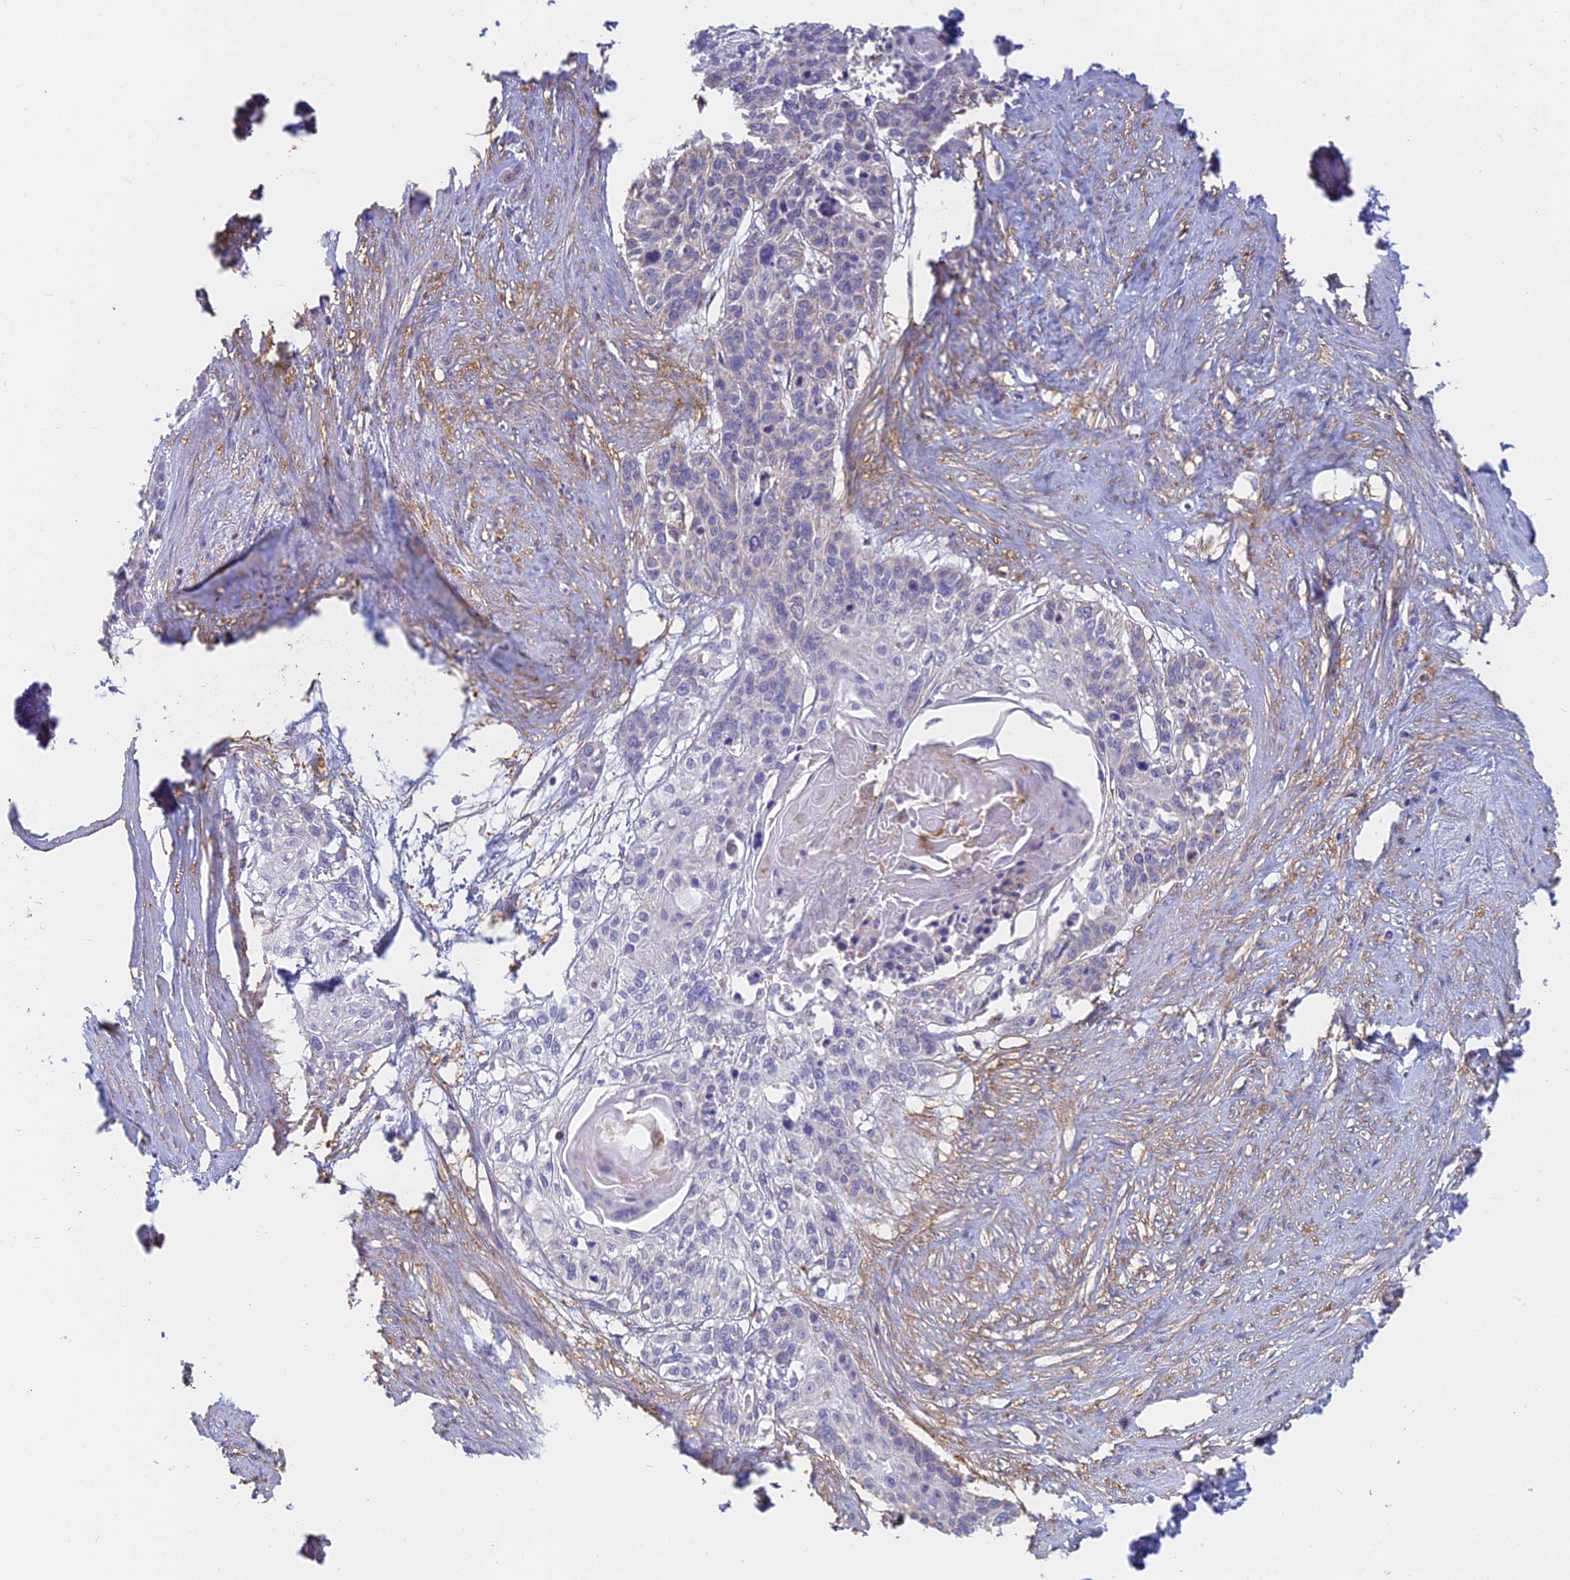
{"staining": {"intensity": "weak", "quantity": "<25%", "location": "cytoplasmic/membranous"}, "tissue": "cervical cancer", "cell_type": "Tumor cells", "image_type": "cancer", "snomed": [{"axis": "morphology", "description": "Squamous cell carcinoma, NOS"}, {"axis": "topography", "description": "Cervix"}], "caption": "A histopathology image of human cervical cancer is negative for staining in tumor cells.", "gene": "MRPL15", "patient": {"sex": "female", "age": 57}}